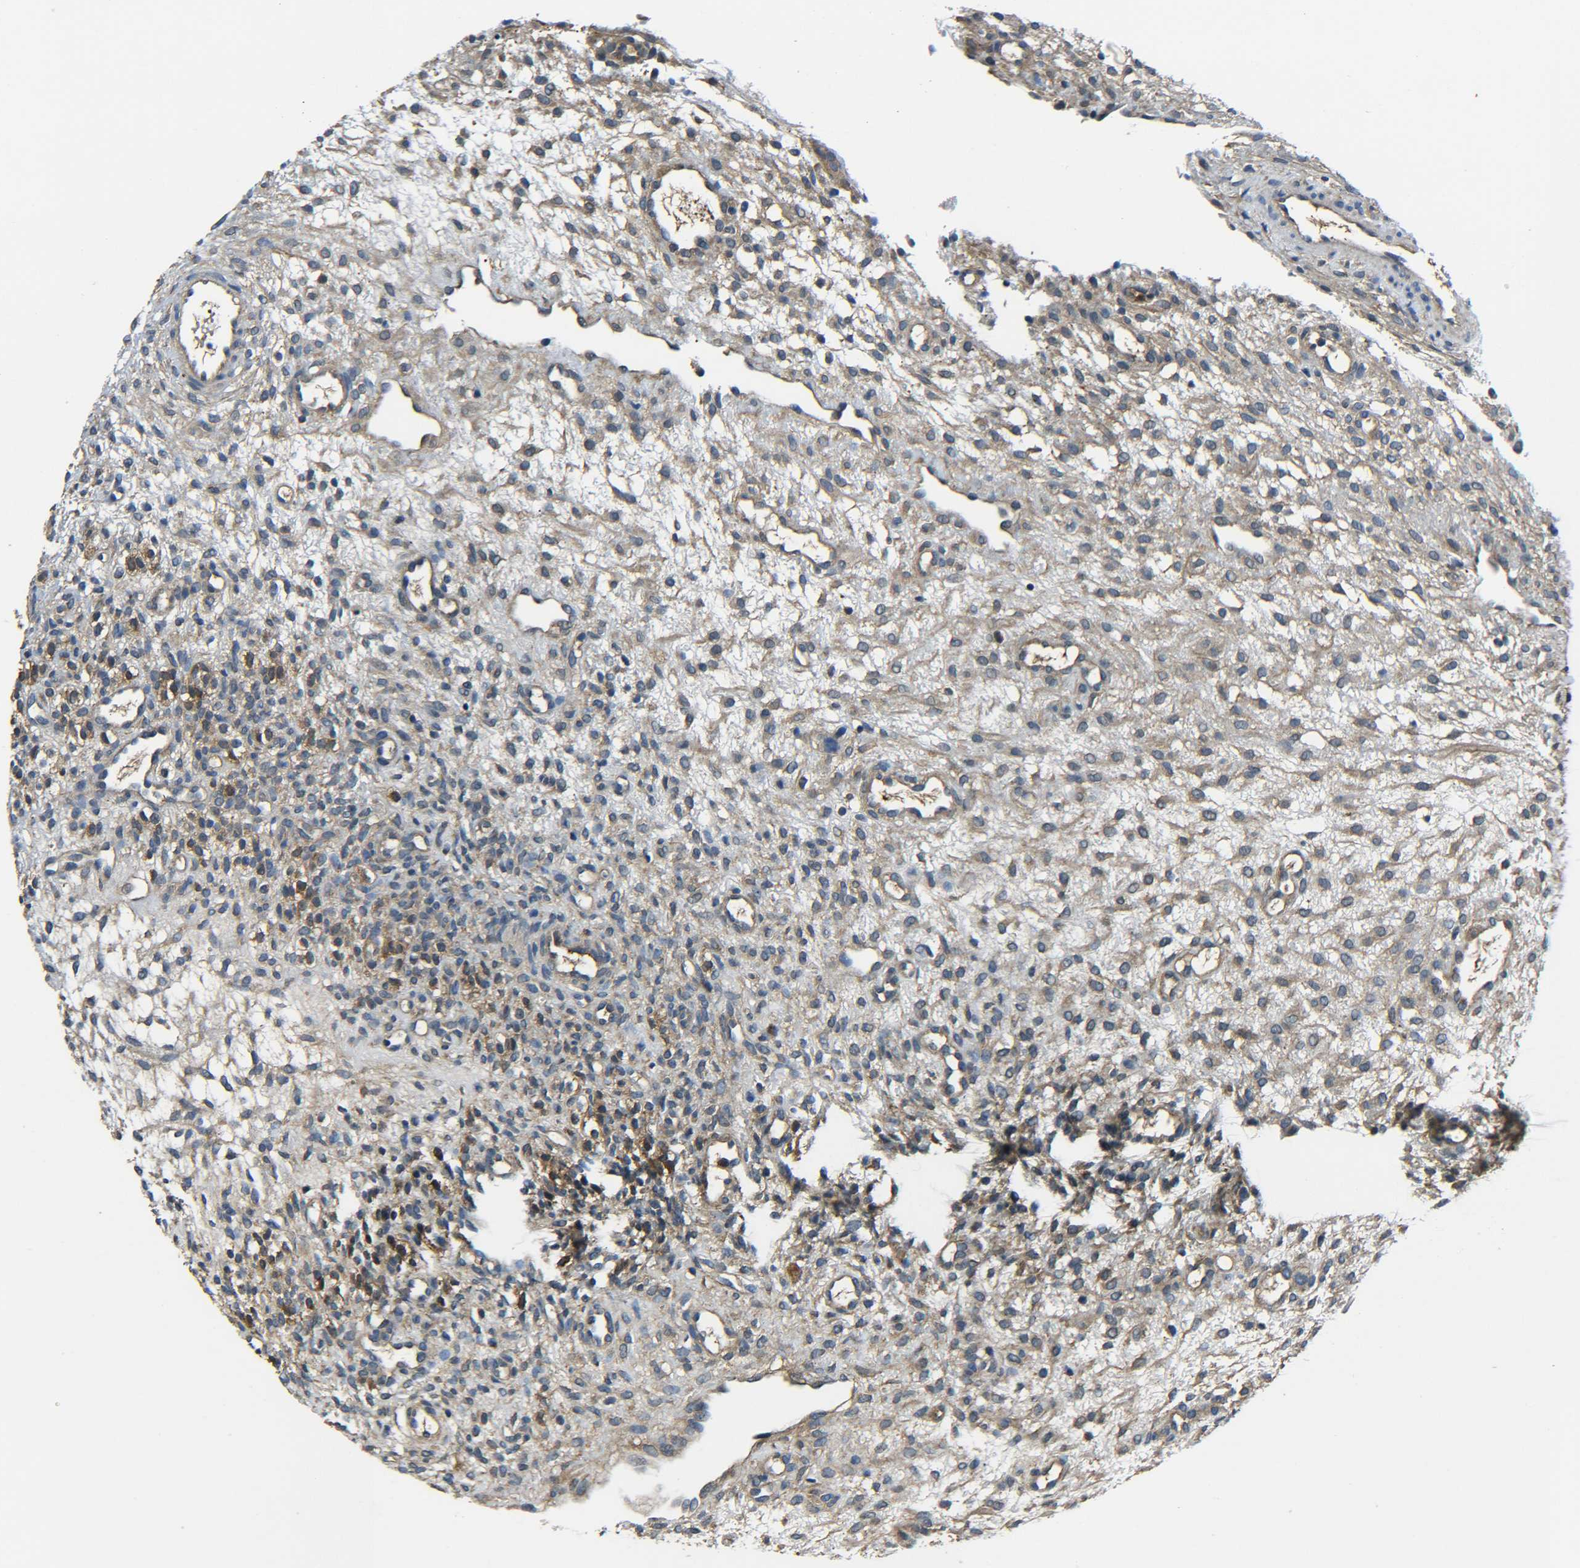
{"staining": {"intensity": "moderate", "quantity": ">75%", "location": "cytoplasmic/membranous"}, "tissue": "ovary", "cell_type": "Follicle cells", "image_type": "normal", "snomed": [{"axis": "morphology", "description": "Normal tissue, NOS"}, {"axis": "morphology", "description": "Cyst, NOS"}, {"axis": "topography", "description": "Ovary"}], "caption": "Protein staining of normal ovary exhibits moderate cytoplasmic/membranous expression in approximately >75% of follicle cells.", "gene": "PREB", "patient": {"sex": "female", "age": 18}}